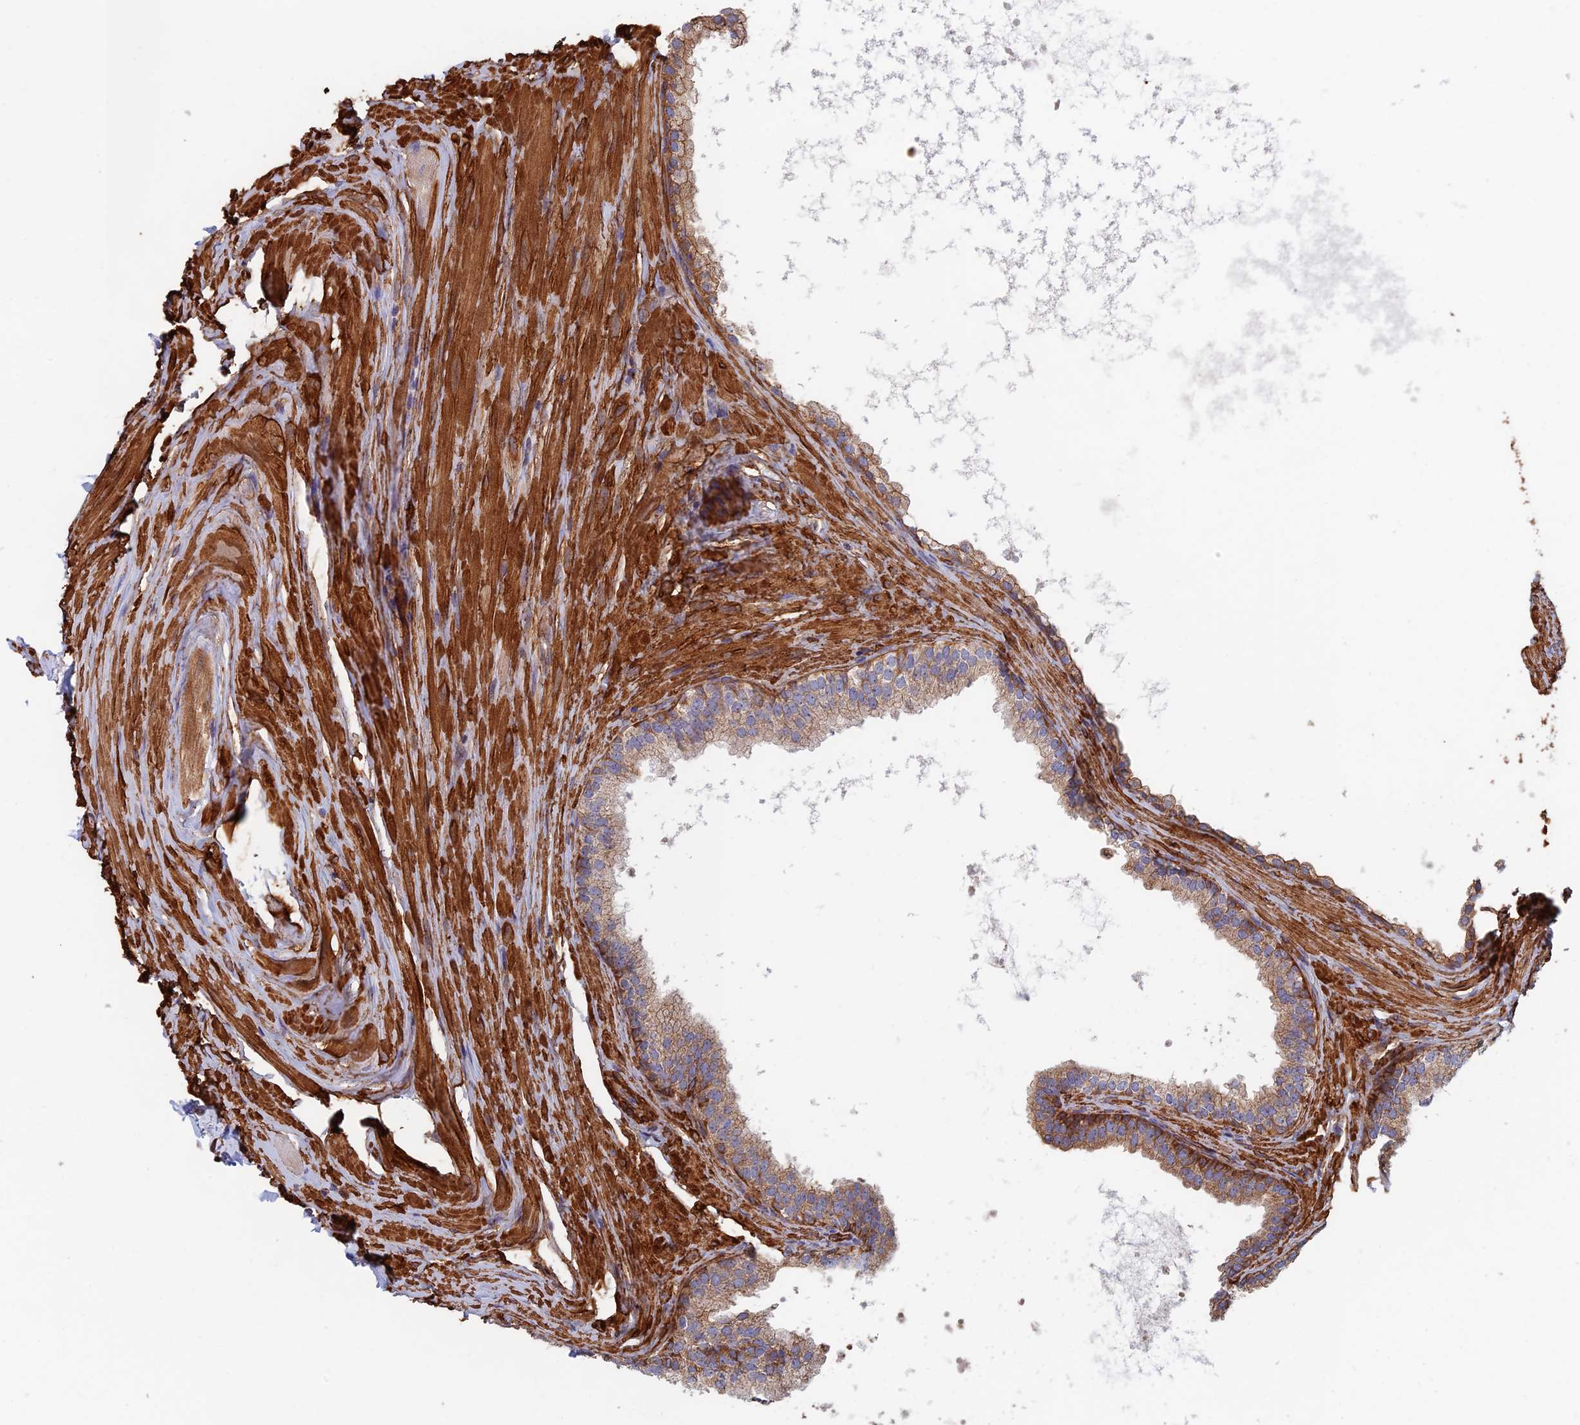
{"staining": {"intensity": "strong", "quantity": ">75%", "location": "cytoplasmic/membranous"}, "tissue": "prostate", "cell_type": "Glandular cells", "image_type": "normal", "snomed": [{"axis": "morphology", "description": "Normal tissue, NOS"}, {"axis": "topography", "description": "Prostate"}], "caption": "Glandular cells exhibit high levels of strong cytoplasmic/membranous expression in about >75% of cells in benign prostate.", "gene": "PAK4", "patient": {"sex": "male", "age": 60}}